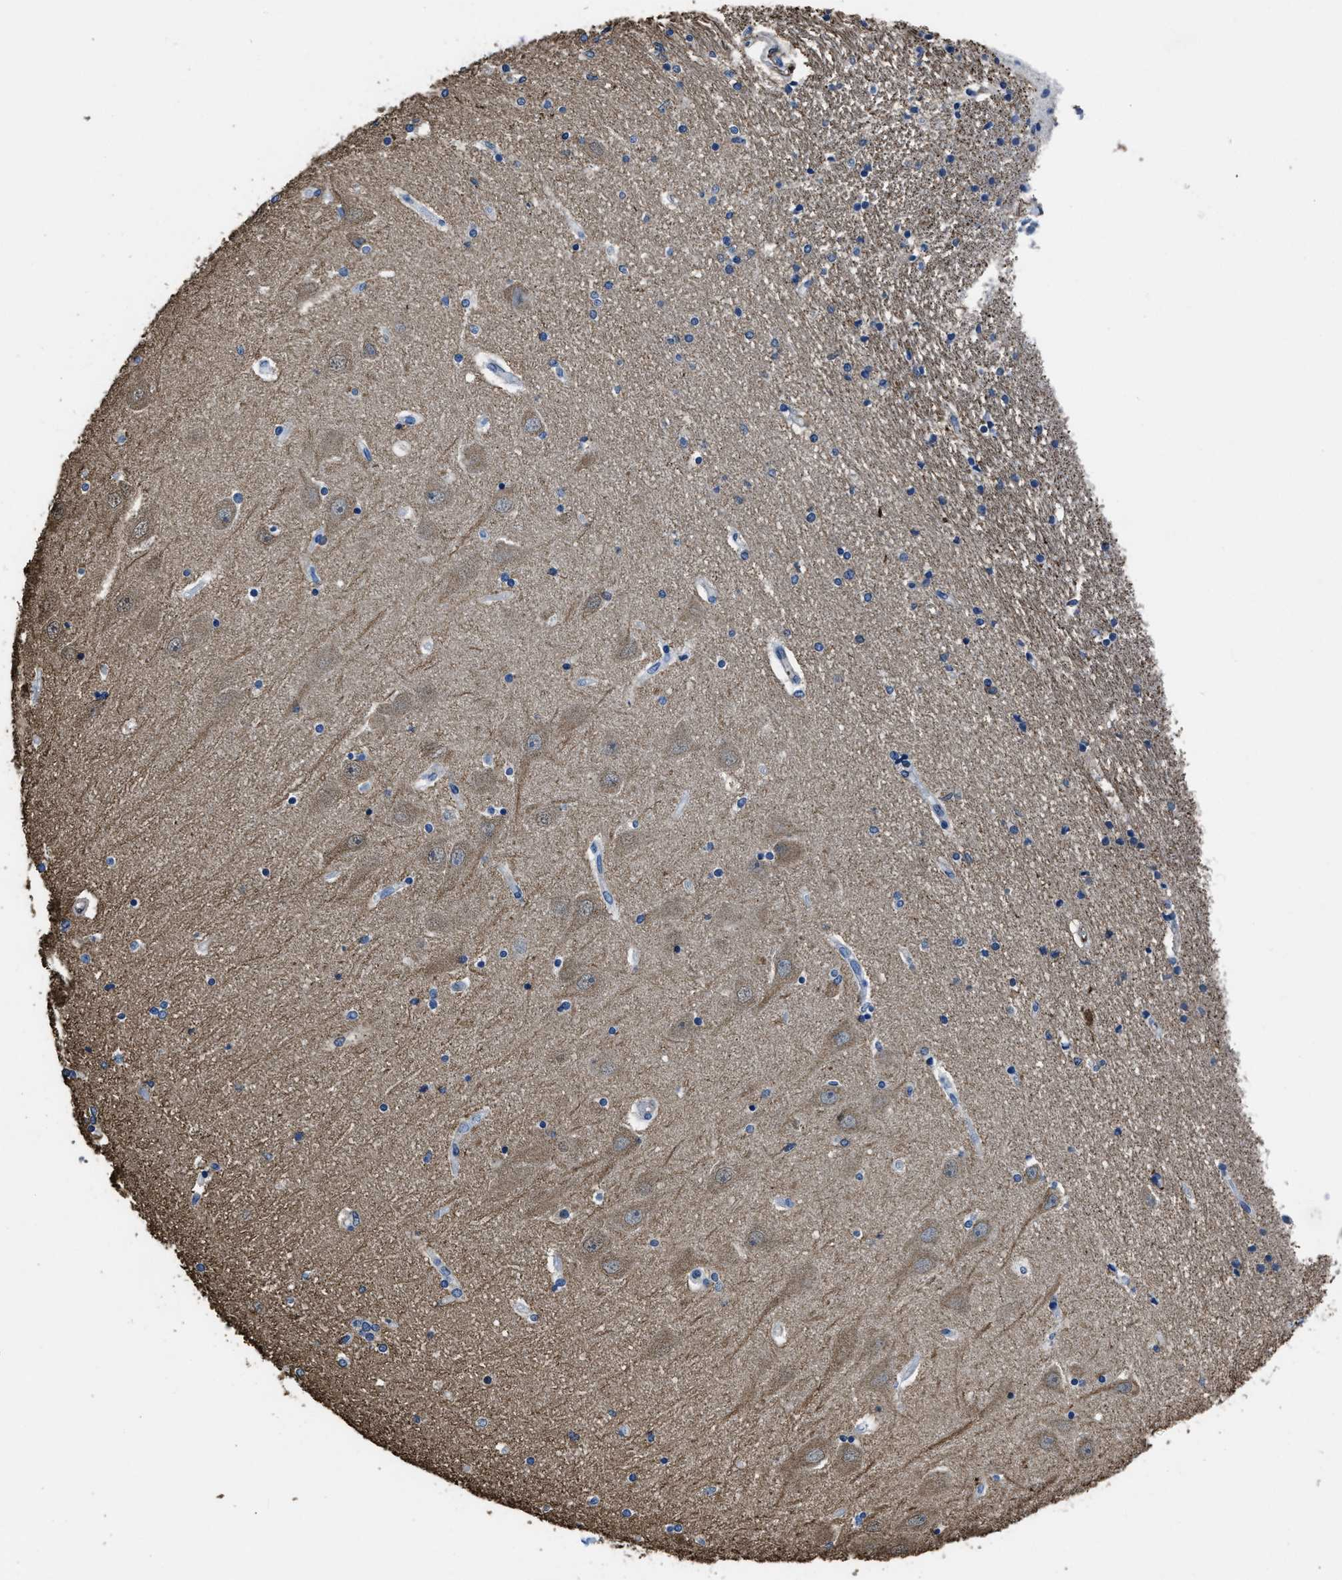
{"staining": {"intensity": "negative", "quantity": "none", "location": "none"}, "tissue": "hippocampus", "cell_type": "Glial cells", "image_type": "normal", "snomed": [{"axis": "morphology", "description": "Normal tissue, NOS"}, {"axis": "topography", "description": "Hippocampus"}], "caption": "The histopathology image displays no staining of glial cells in unremarkable hippocampus.", "gene": "ITGA3", "patient": {"sex": "female", "age": 54}}